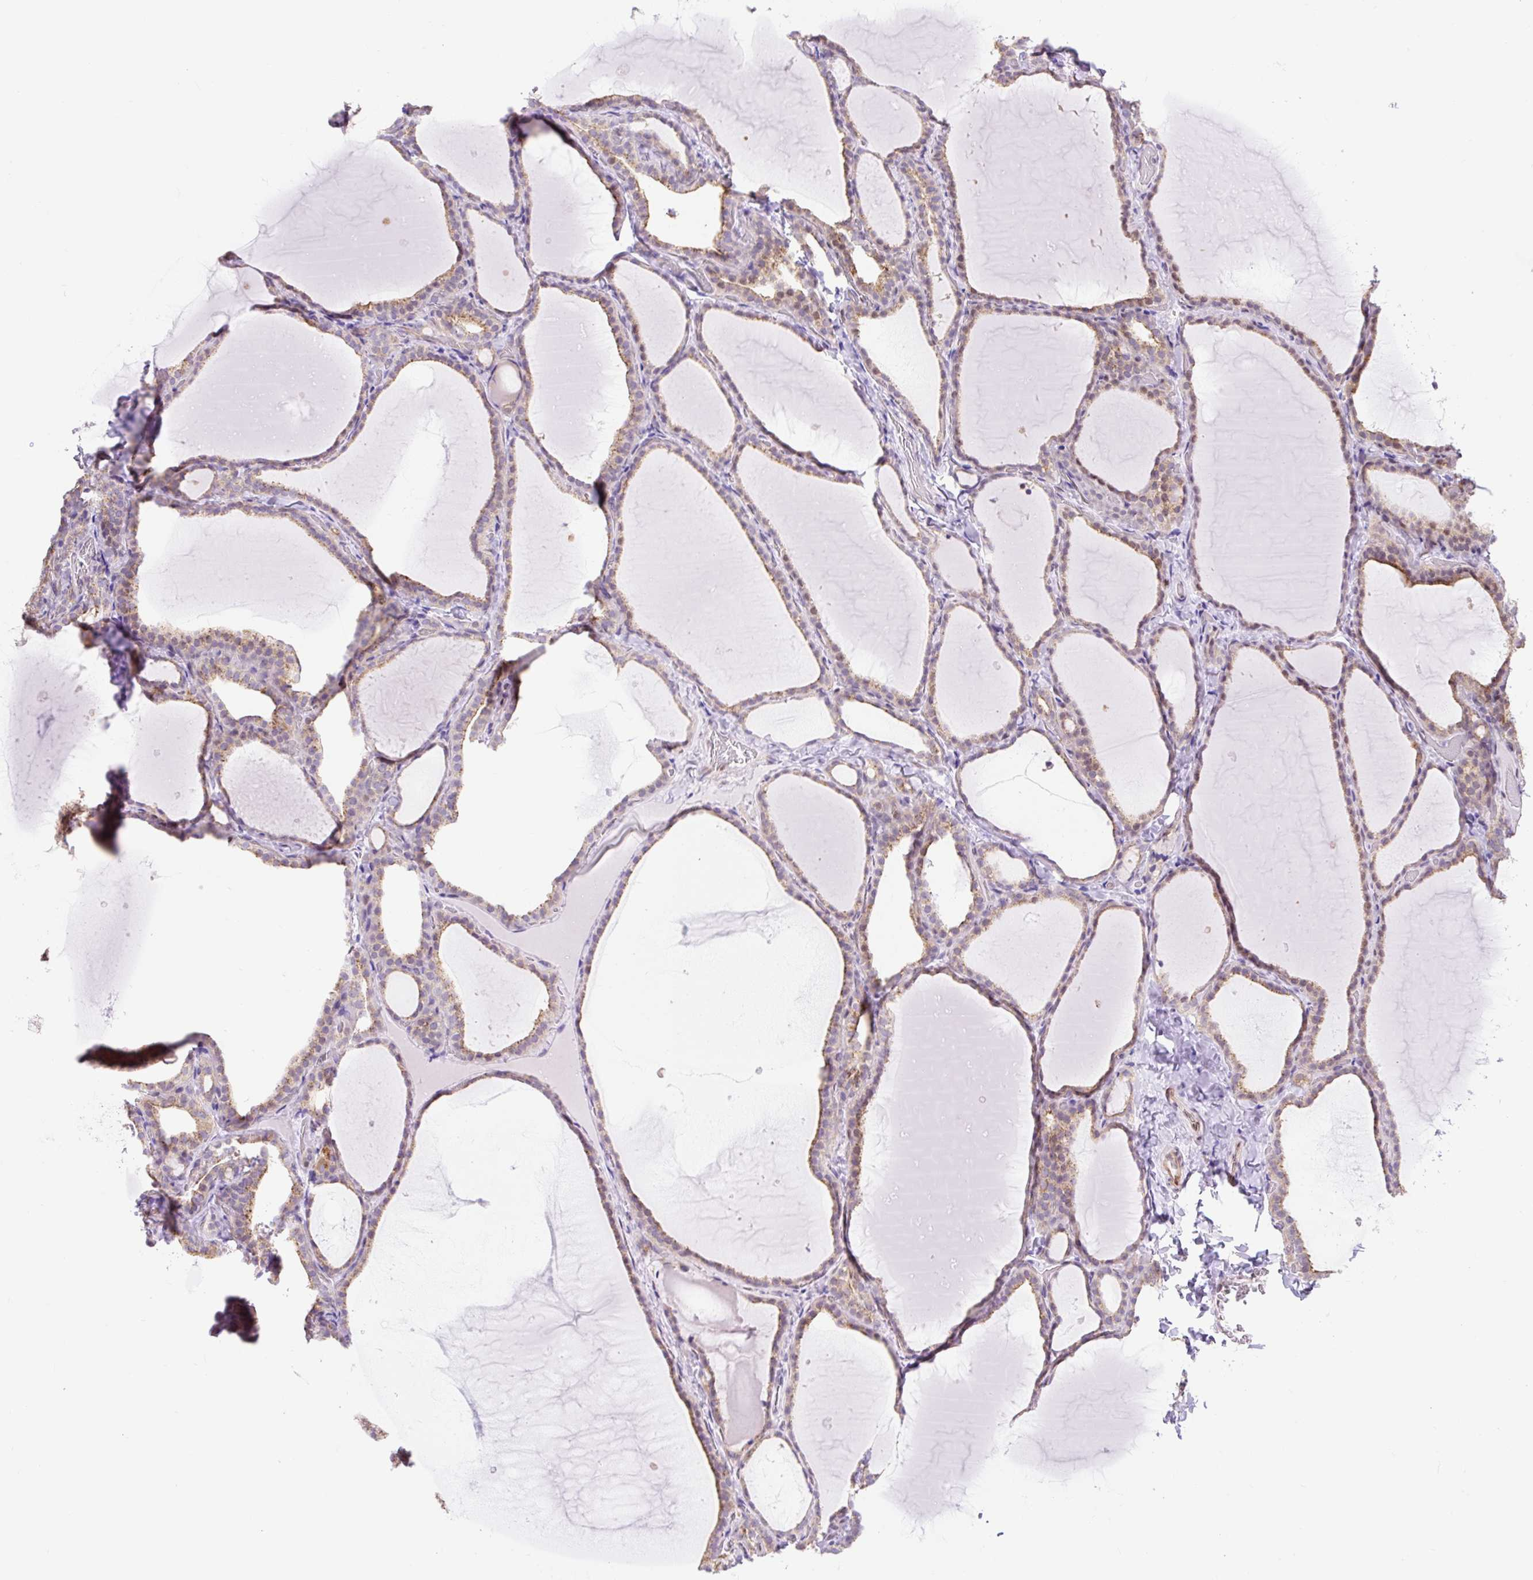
{"staining": {"intensity": "moderate", "quantity": "25%-75%", "location": "cytoplasmic/membranous,nuclear"}, "tissue": "thyroid gland", "cell_type": "Glandular cells", "image_type": "normal", "snomed": [{"axis": "morphology", "description": "Normal tissue, NOS"}, {"axis": "topography", "description": "Thyroid gland"}], "caption": "High-magnification brightfield microscopy of unremarkable thyroid gland stained with DAB (brown) and counterstained with hematoxylin (blue). glandular cells exhibit moderate cytoplasmic/membranous,nuclear staining is seen in approximately25%-75% of cells.", "gene": "HIP1R", "patient": {"sex": "female", "age": 22}}